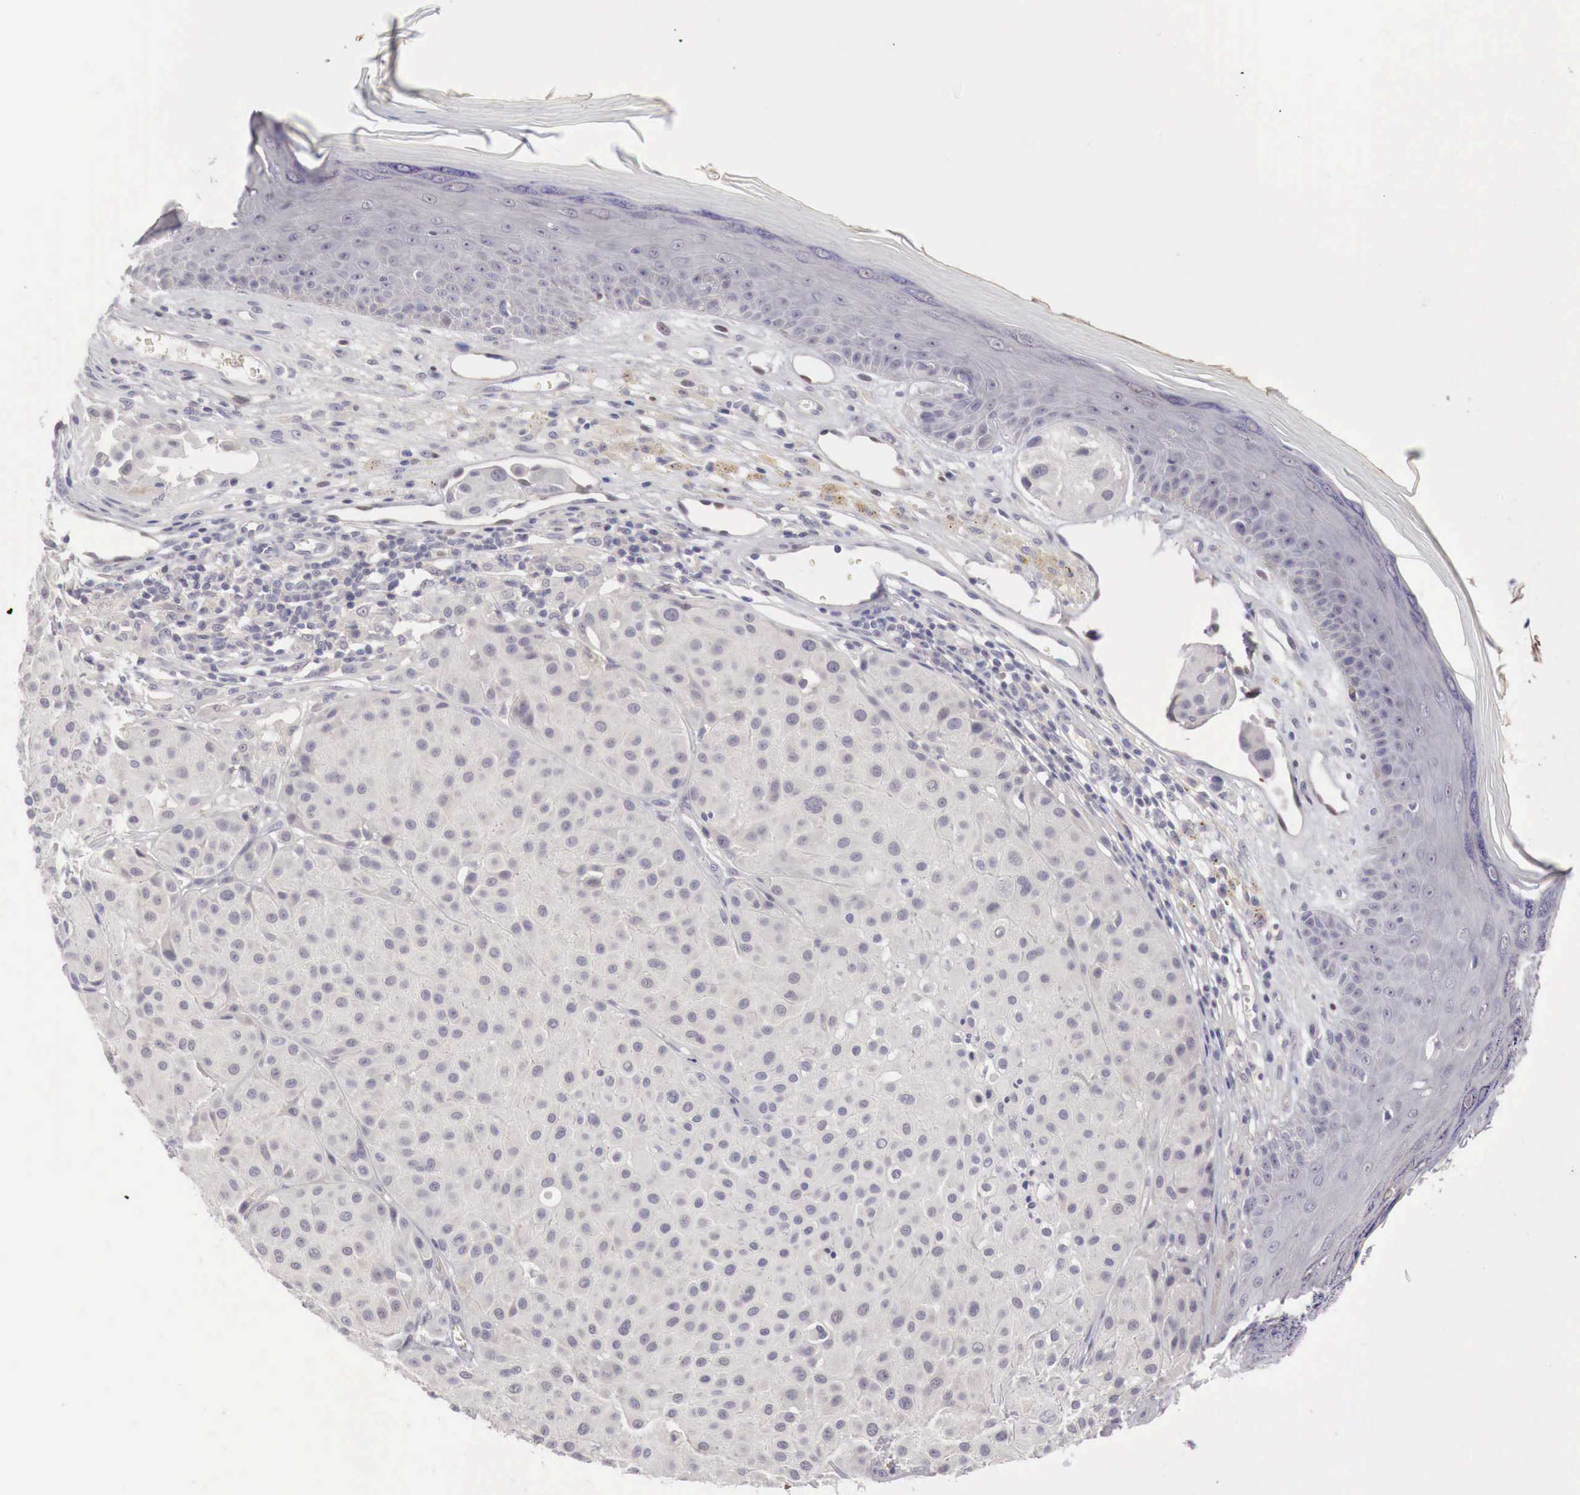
{"staining": {"intensity": "negative", "quantity": "none", "location": "none"}, "tissue": "melanoma", "cell_type": "Tumor cells", "image_type": "cancer", "snomed": [{"axis": "morphology", "description": "Malignant melanoma, NOS"}, {"axis": "topography", "description": "Skin"}], "caption": "IHC photomicrograph of neoplastic tissue: human malignant melanoma stained with DAB (3,3'-diaminobenzidine) displays no significant protein expression in tumor cells. Brightfield microscopy of IHC stained with DAB (brown) and hematoxylin (blue), captured at high magnification.", "gene": "GATA1", "patient": {"sex": "male", "age": 36}}